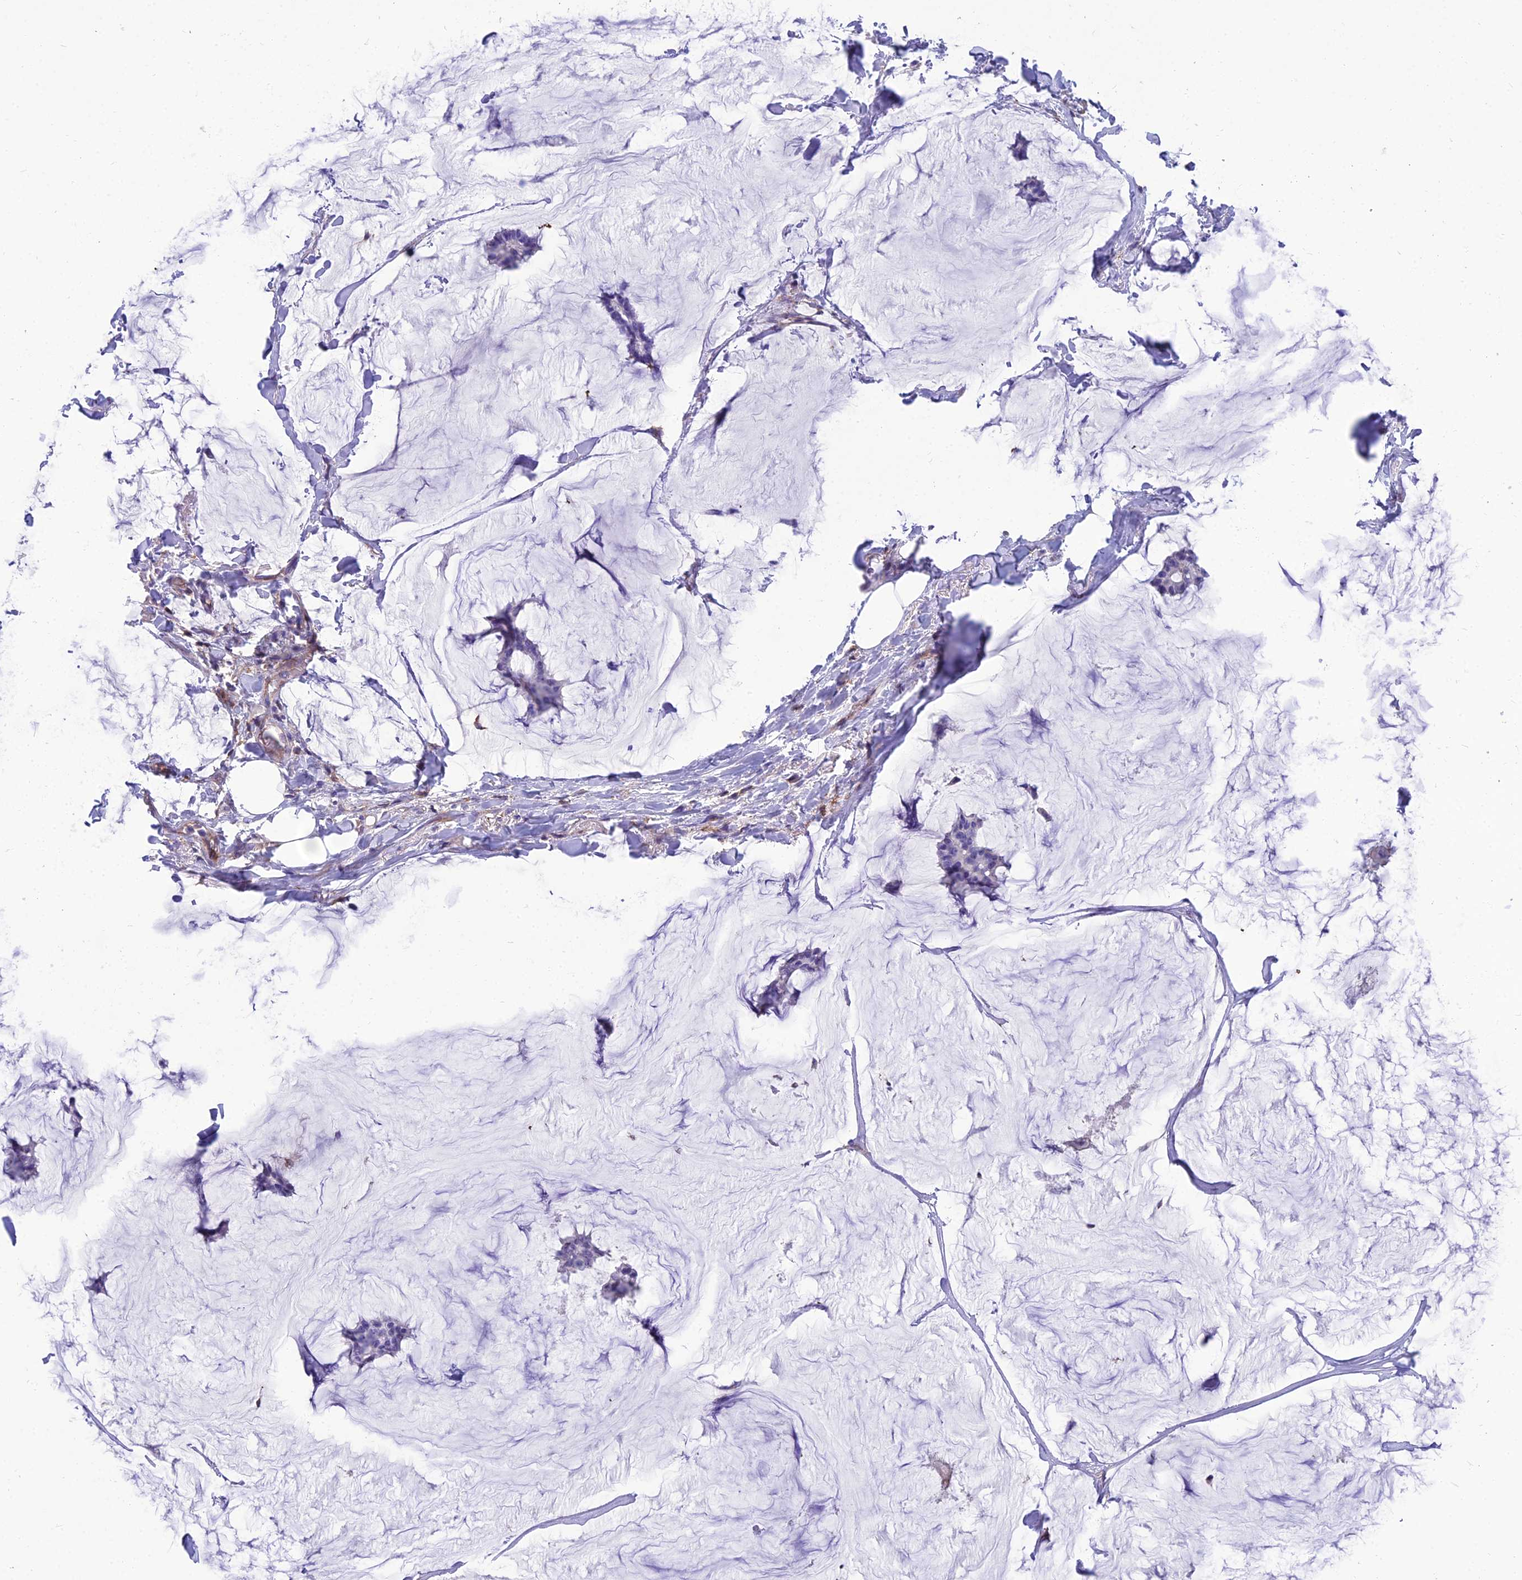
{"staining": {"intensity": "negative", "quantity": "none", "location": "none"}, "tissue": "breast cancer", "cell_type": "Tumor cells", "image_type": "cancer", "snomed": [{"axis": "morphology", "description": "Duct carcinoma"}, {"axis": "topography", "description": "Breast"}], "caption": "High power microscopy photomicrograph of an IHC micrograph of breast cancer (invasive ductal carcinoma), revealing no significant positivity in tumor cells.", "gene": "PPP1R18", "patient": {"sex": "female", "age": 93}}